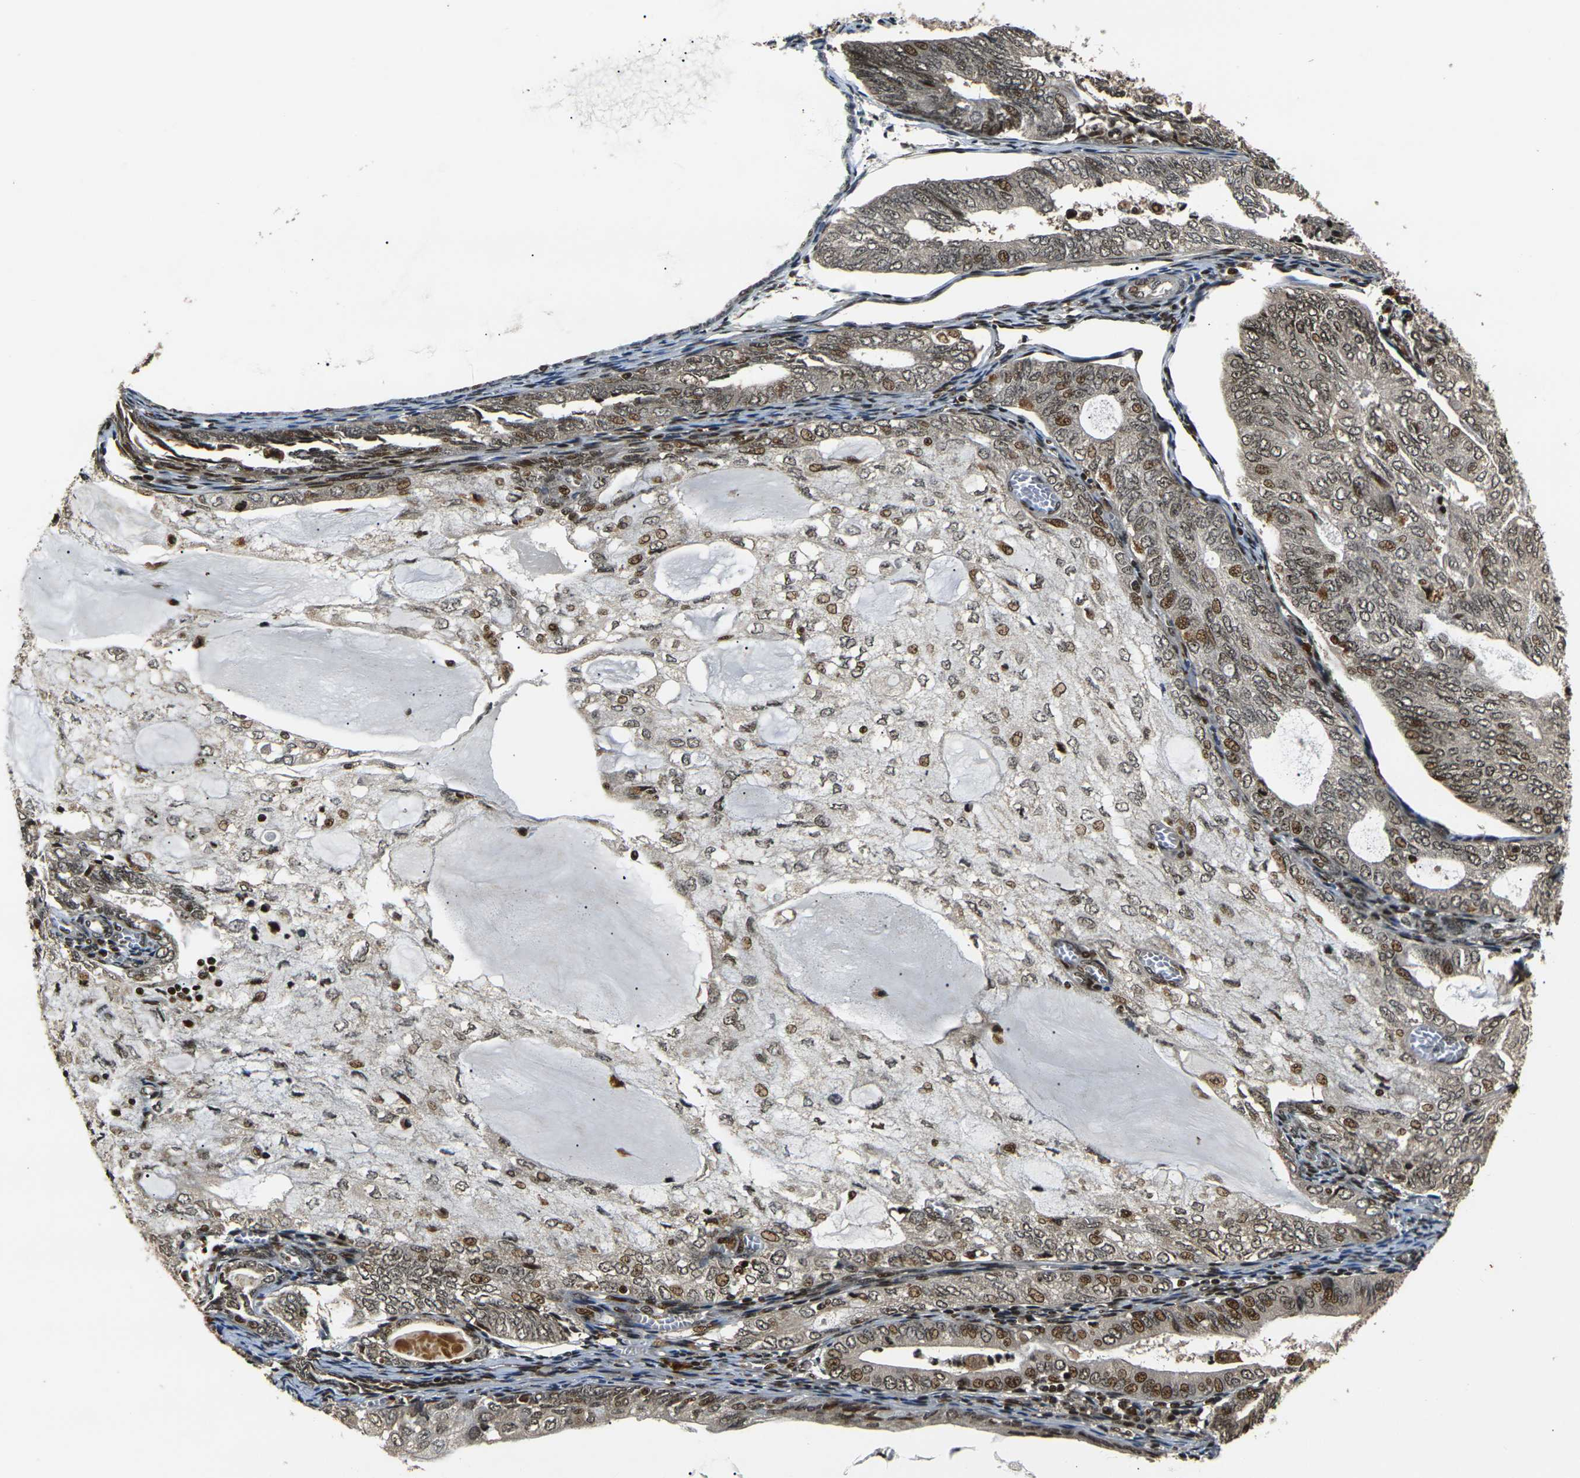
{"staining": {"intensity": "moderate", "quantity": ">75%", "location": "cytoplasmic/membranous,nuclear"}, "tissue": "endometrial cancer", "cell_type": "Tumor cells", "image_type": "cancer", "snomed": [{"axis": "morphology", "description": "Adenocarcinoma, NOS"}, {"axis": "topography", "description": "Endometrium"}], "caption": "Immunohistochemistry (IHC) (DAB (3,3'-diaminobenzidine)) staining of adenocarcinoma (endometrial) displays moderate cytoplasmic/membranous and nuclear protein positivity in about >75% of tumor cells. The staining was performed using DAB, with brown indicating positive protein expression. Nuclei are stained blue with hematoxylin.", "gene": "ACTL6A", "patient": {"sex": "female", "age": 81}}